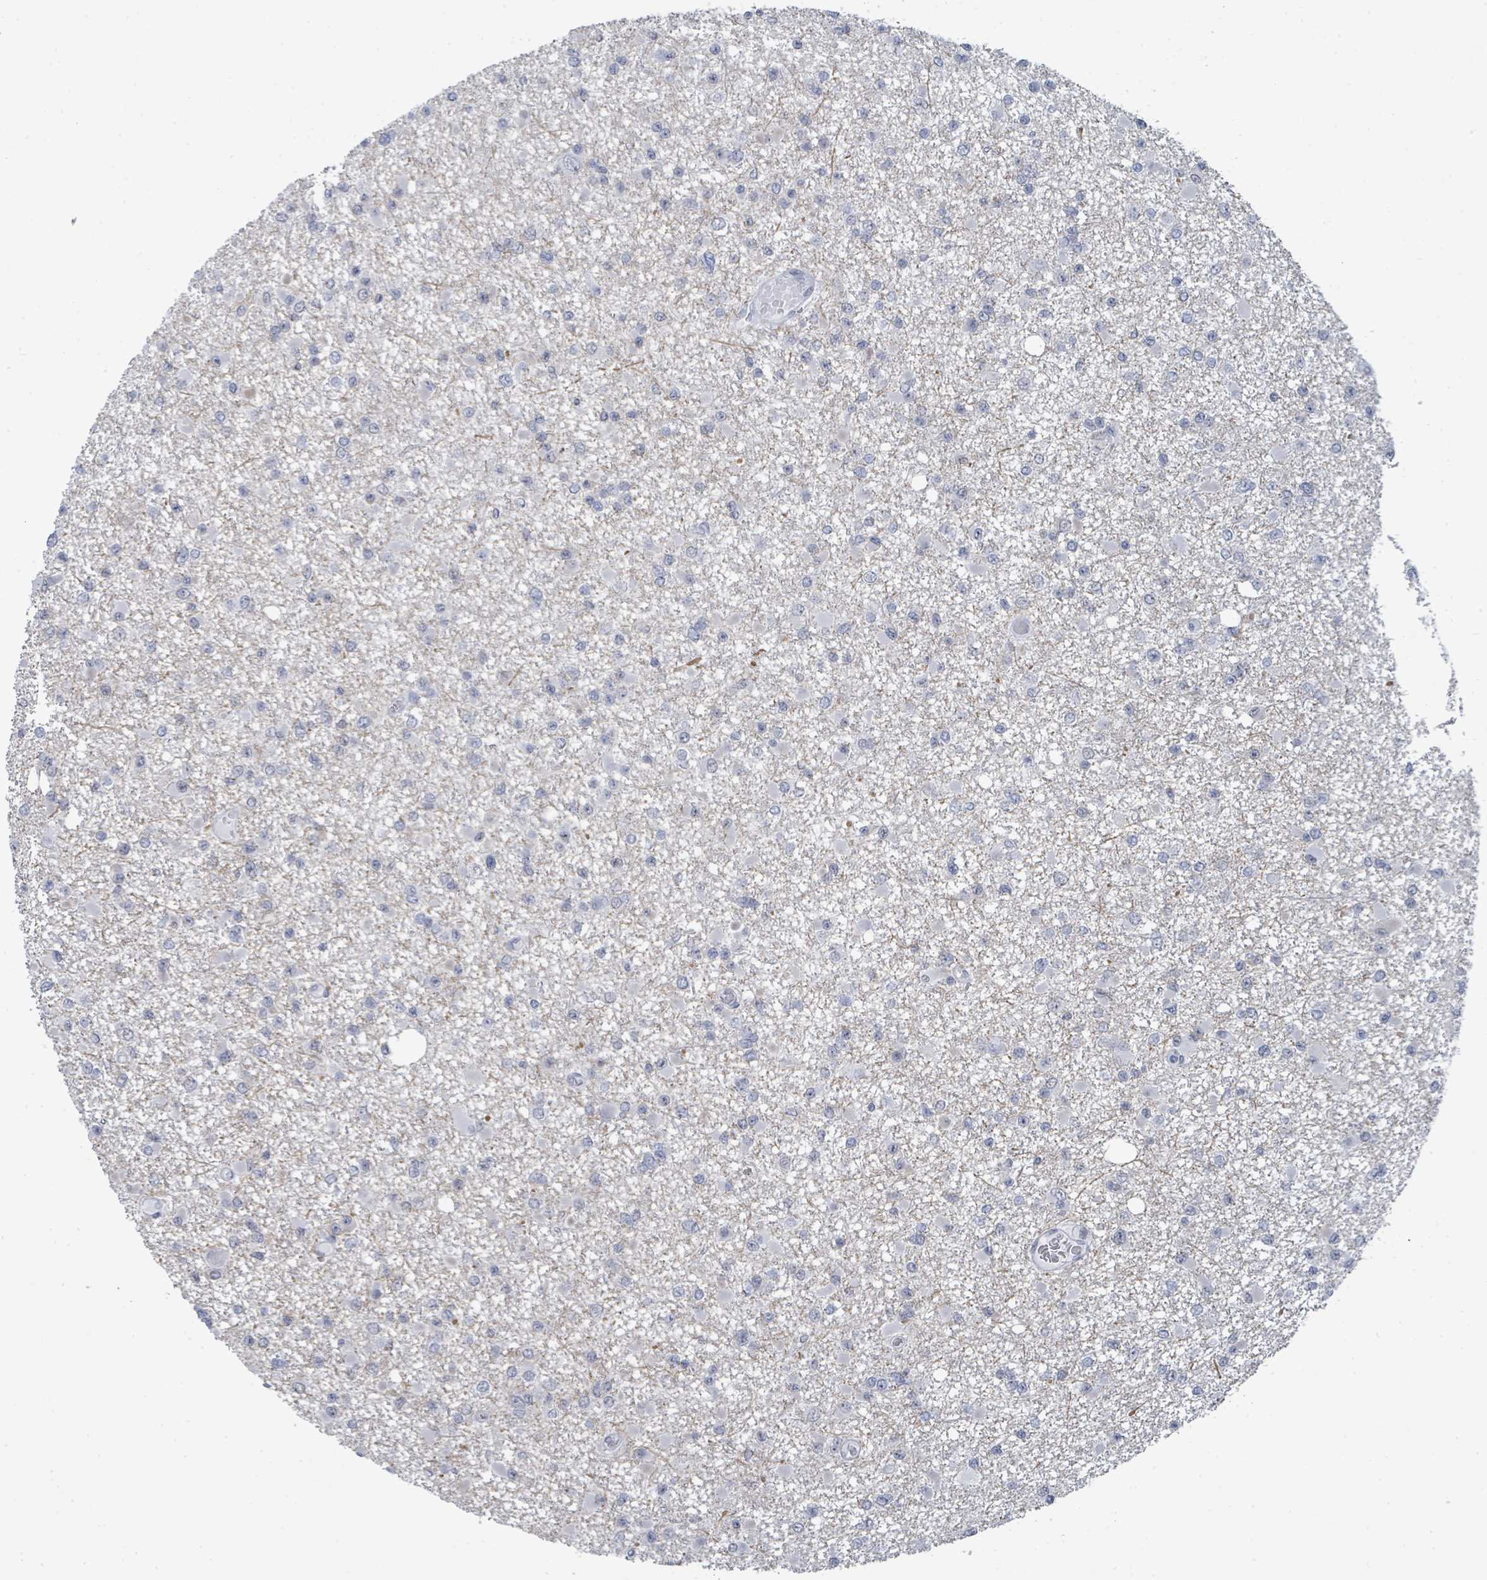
{"staining": {"intensity": "negative", "quantity": "none", "location": "none"}, "tissue": "glioma", "cell_type": "Tumor cells", "image_type": "cancer", "snomed": [{"axis": "morphology", "description": "Glioma, malignant, Low grade"}, {"axis": "topography", "description": "Brain"}], "caption": "Malignant low-grade glioma was stained to show a protein in brown. There is no significant expression in tumor cells. (DAB (3,3'-diaminobenzidine) IHC, high magnification).", "gene": "CT45A5", "patient": {"sex": "female", "age": 22}}